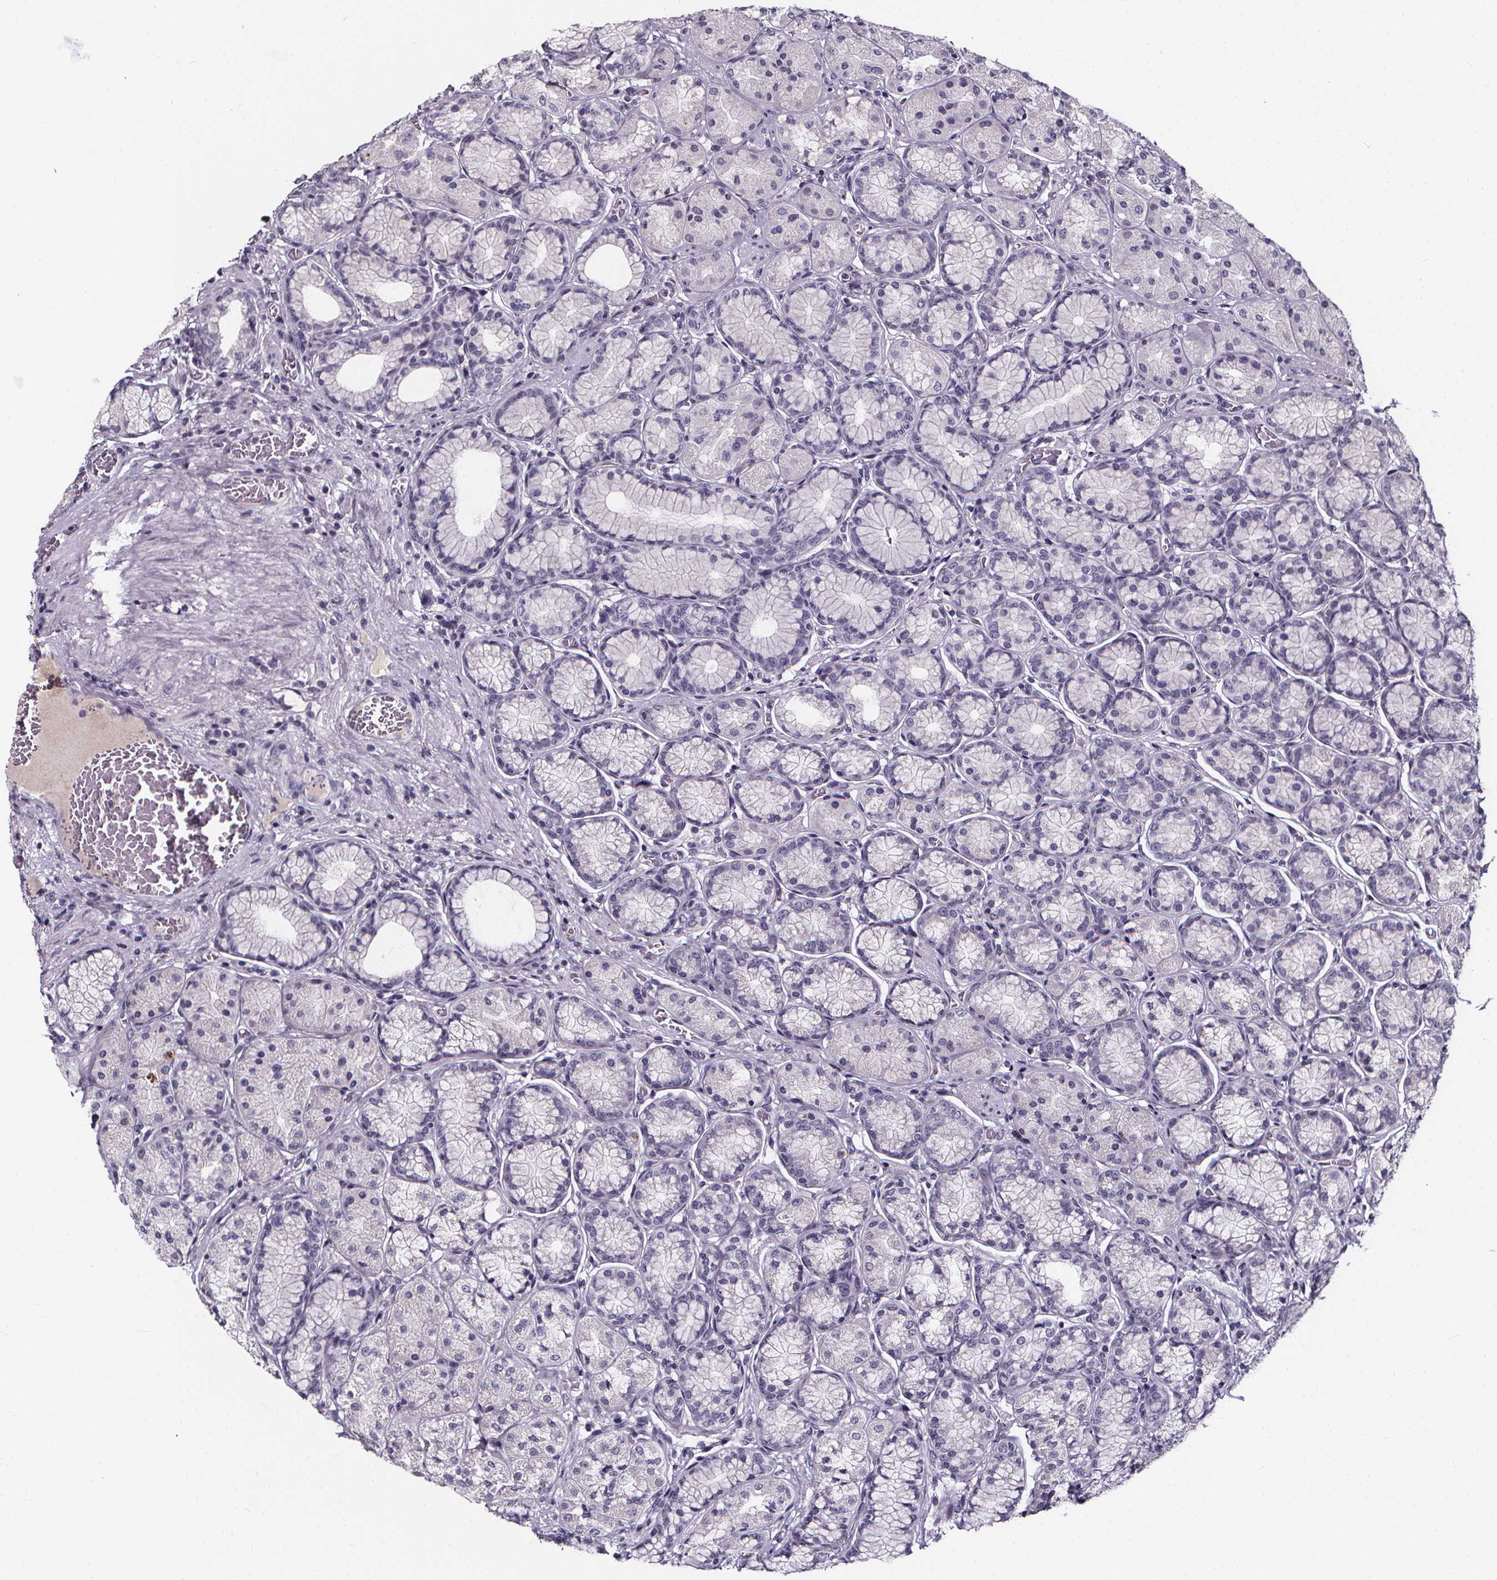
{"staining": {"intensity": "weak", "quantity": "<25%", "location": "cytoplasmic/membranous"}, "tissue": "stomach", "cell_type": "Glandular cells", "image_type": "normal", "snomed": [{"axis": "morphology", "description": "Normal tissue, NOS"}, {"axis": "morphology", "description": "Adenocarcinoma, NOS"}, {"axis": "morphology", "description": "Adenocarcinoma, High grade"}, {"axis": "topography", "description": "Stomach, upper"}, {"axis": "topography", "description": "Stomach"}], "caption": "High power microscopy histopathology image of an IHC micrograph of benign stomach, revealing no significant expression in glandular cells.", "gene": "SPAG8", "patient": {"sex": "female", "age": 65}}